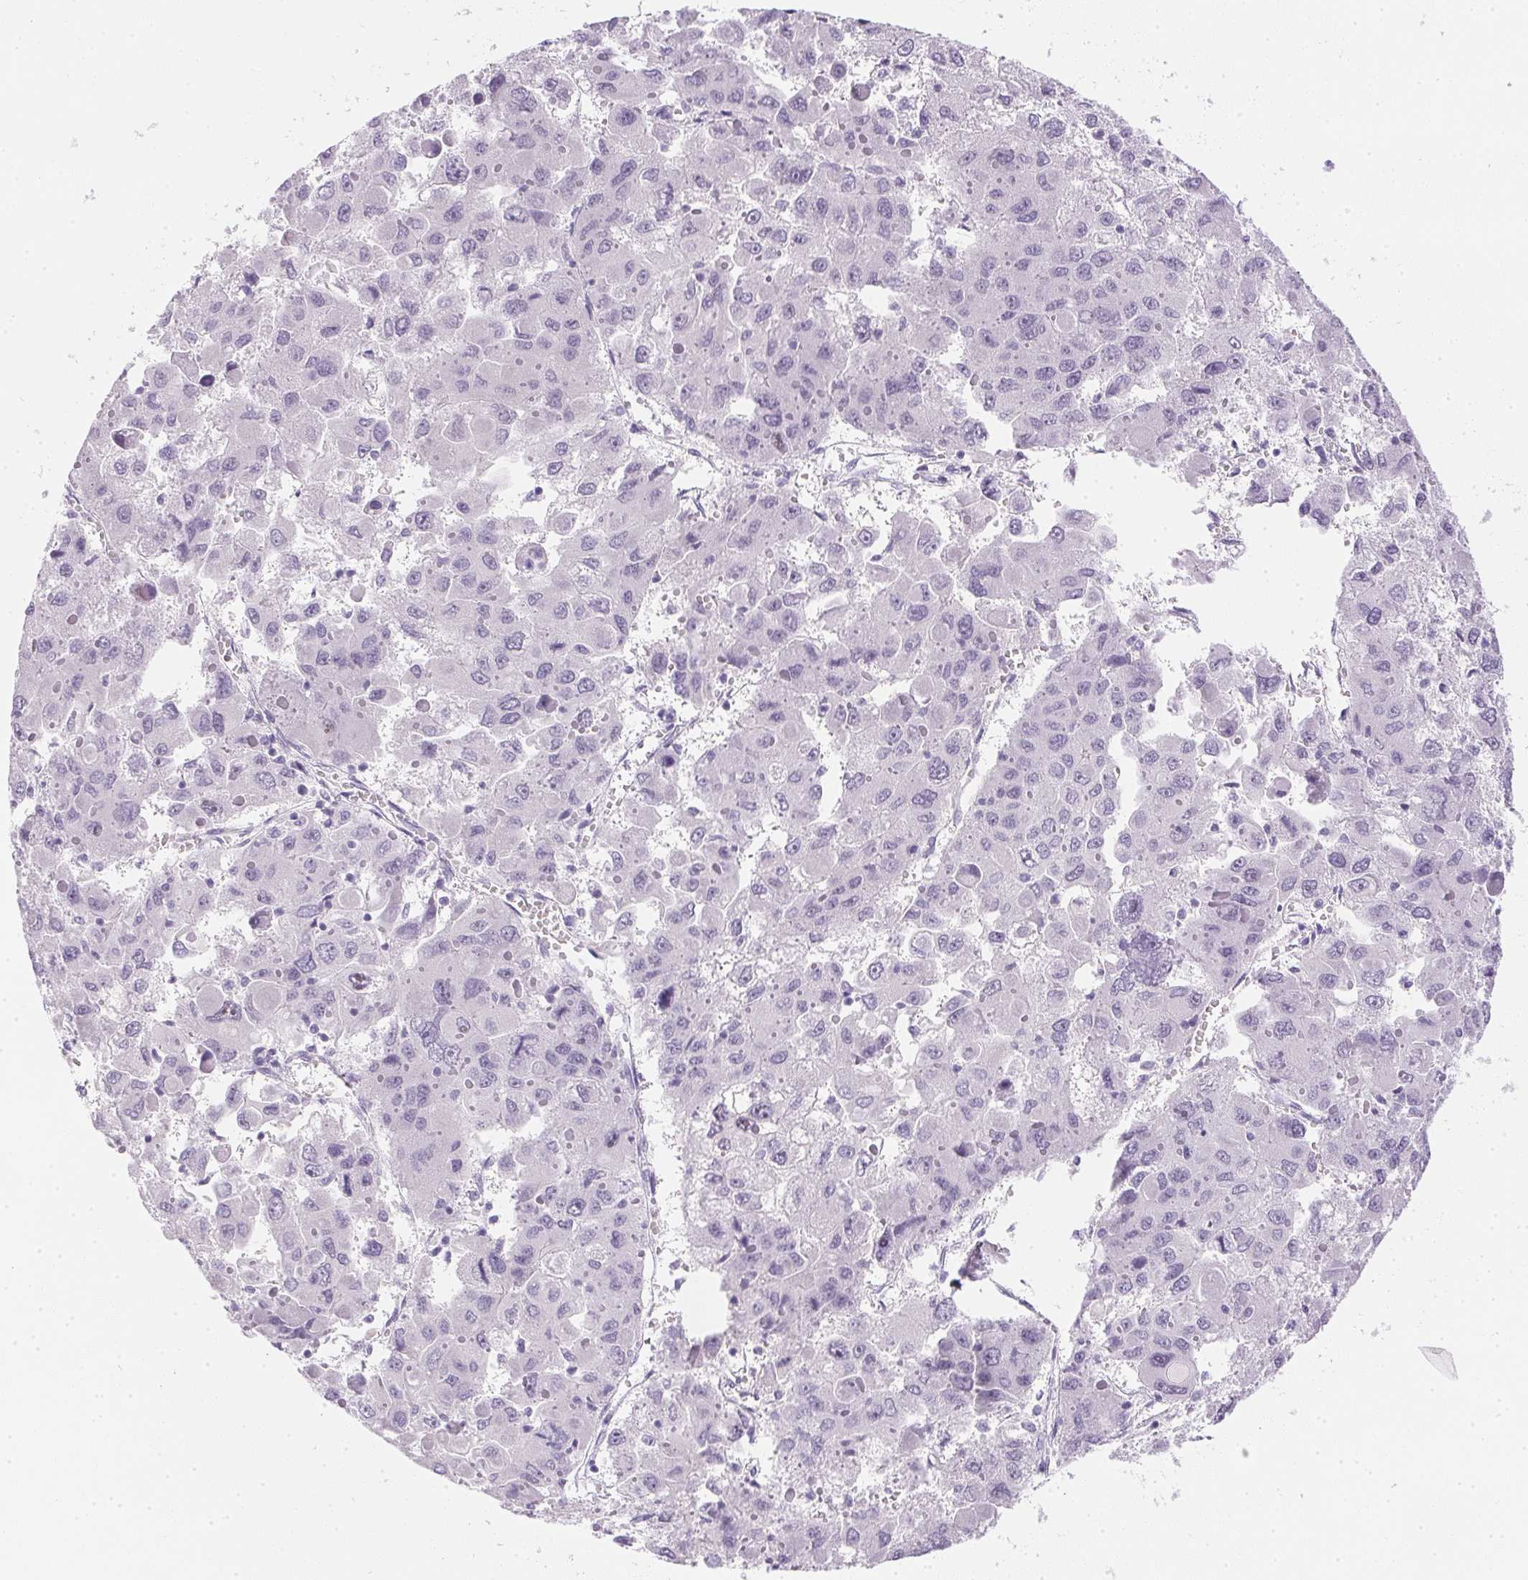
{"staining": {"intensity": "negative", "quantity": "none", "location": "none"}, "tissue": "liver cancer", "cell_type": "Tumor cells", "image_type": "cancer", "snomed": [{"axis": "morphology", "description": "Carcinoma, Hepatocellular, NOS"}, {"axis": "topography", "description": "Liver"}], "caption": "An IHC micrograph of liver hepatocellular carcinoma is shown. There is no staining in tumor cells of liver hepatocellular carcinoma. The staining is performed using DAB (3,3'-diaminobenzidine) brown chromogen with nuclei counter-stained in using hematoxylin.", "gene": "PPY", "patient": {"sex": "female", "age": 41}}